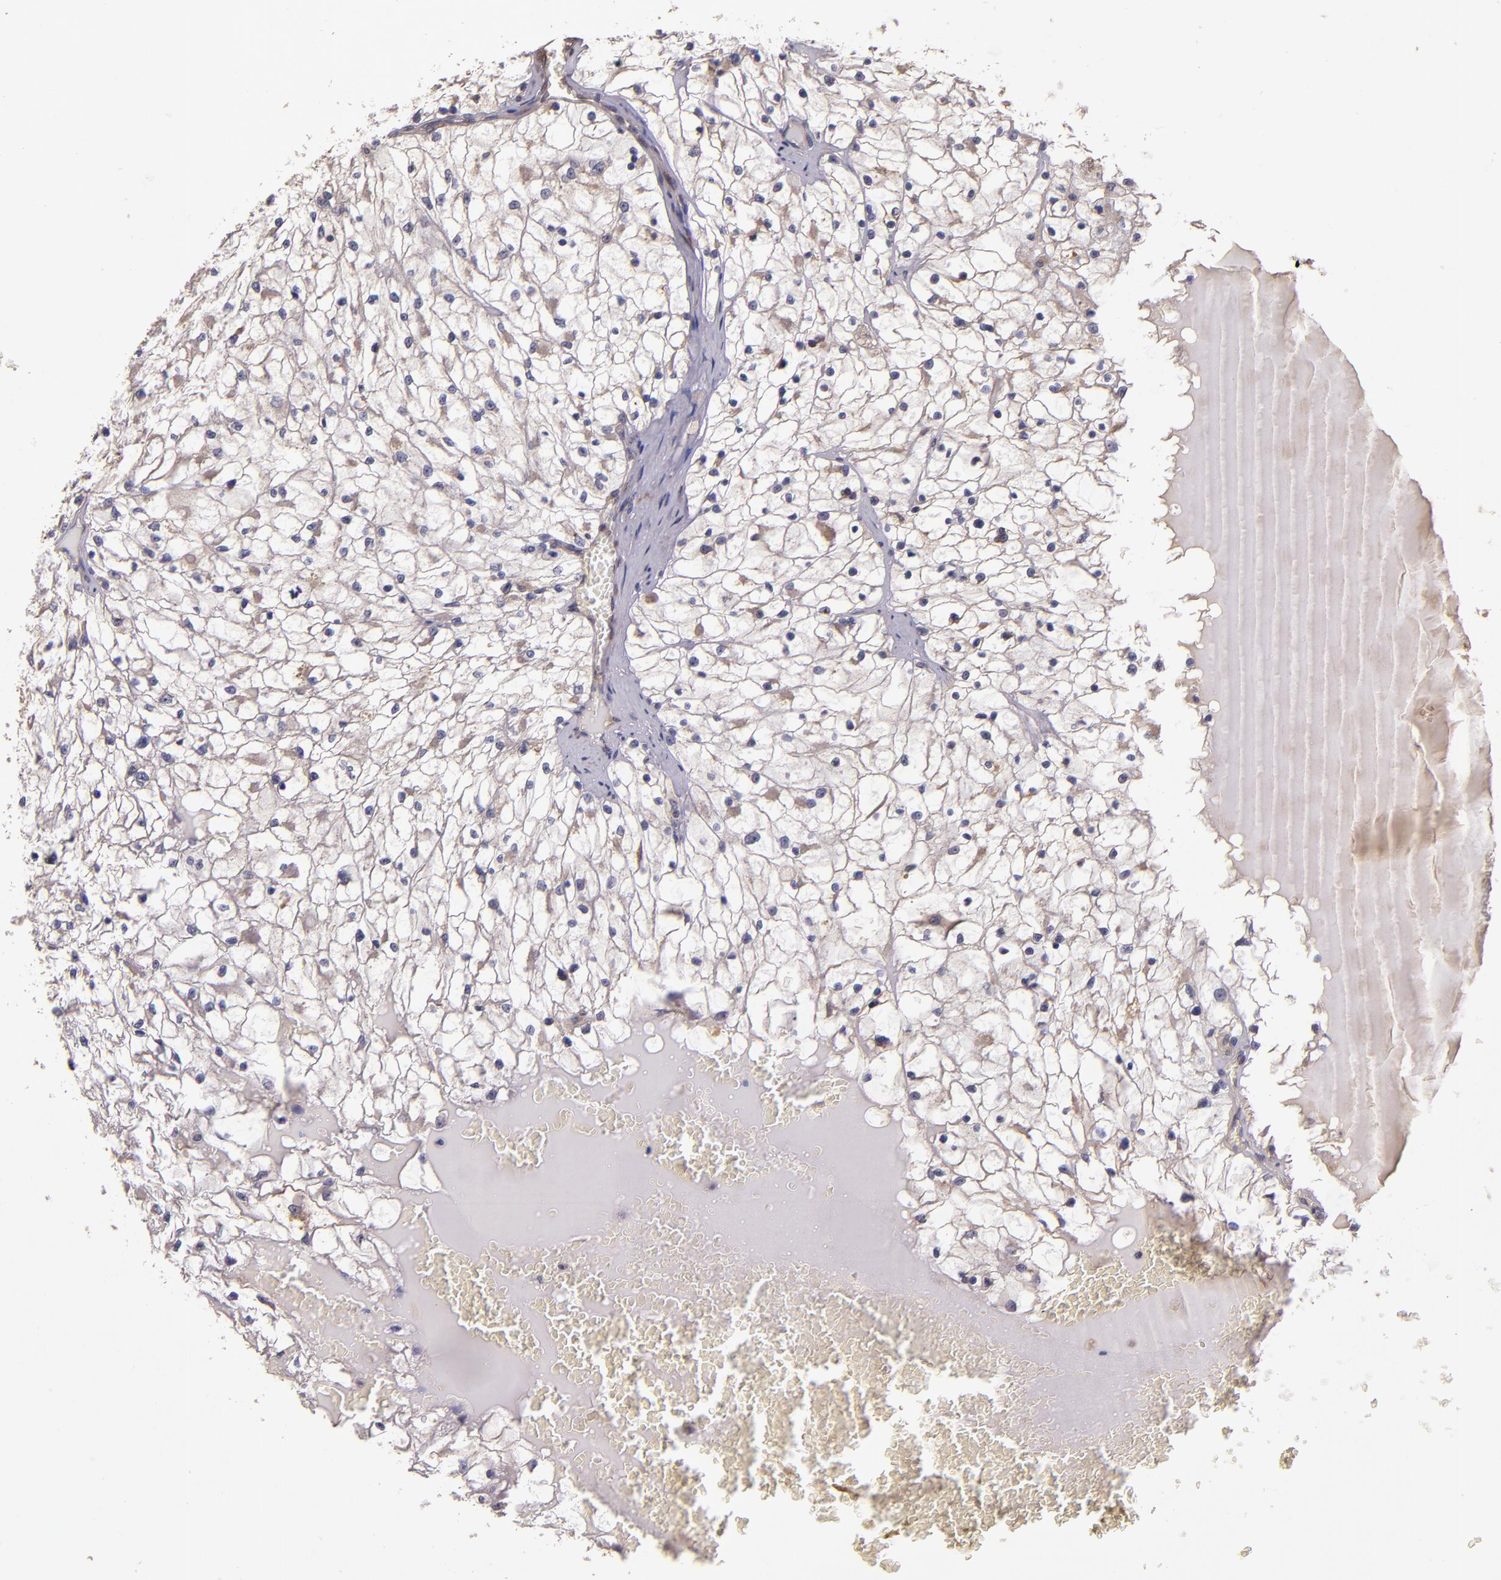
{"staining": {"intensity": "weak", "quantity": "<25%", "location": "cytoplasmic/membranous"}, "tissue": "renal cancer", "cell_type": "Tumor cells", "image_type": "cancer", "snomed": [{"axis": "morphology", "description": "Adenocarcinoma, NOS"}, {"axis": "topography", "description": "Kidney"}], "caption": "IHC image of human adenocarcinoma (renal) stained for a protein (brown), which demonstrates no positivity in tumor cells.", "gene": "PRAF2", "patient": {"sex": "male", "age": 61}}